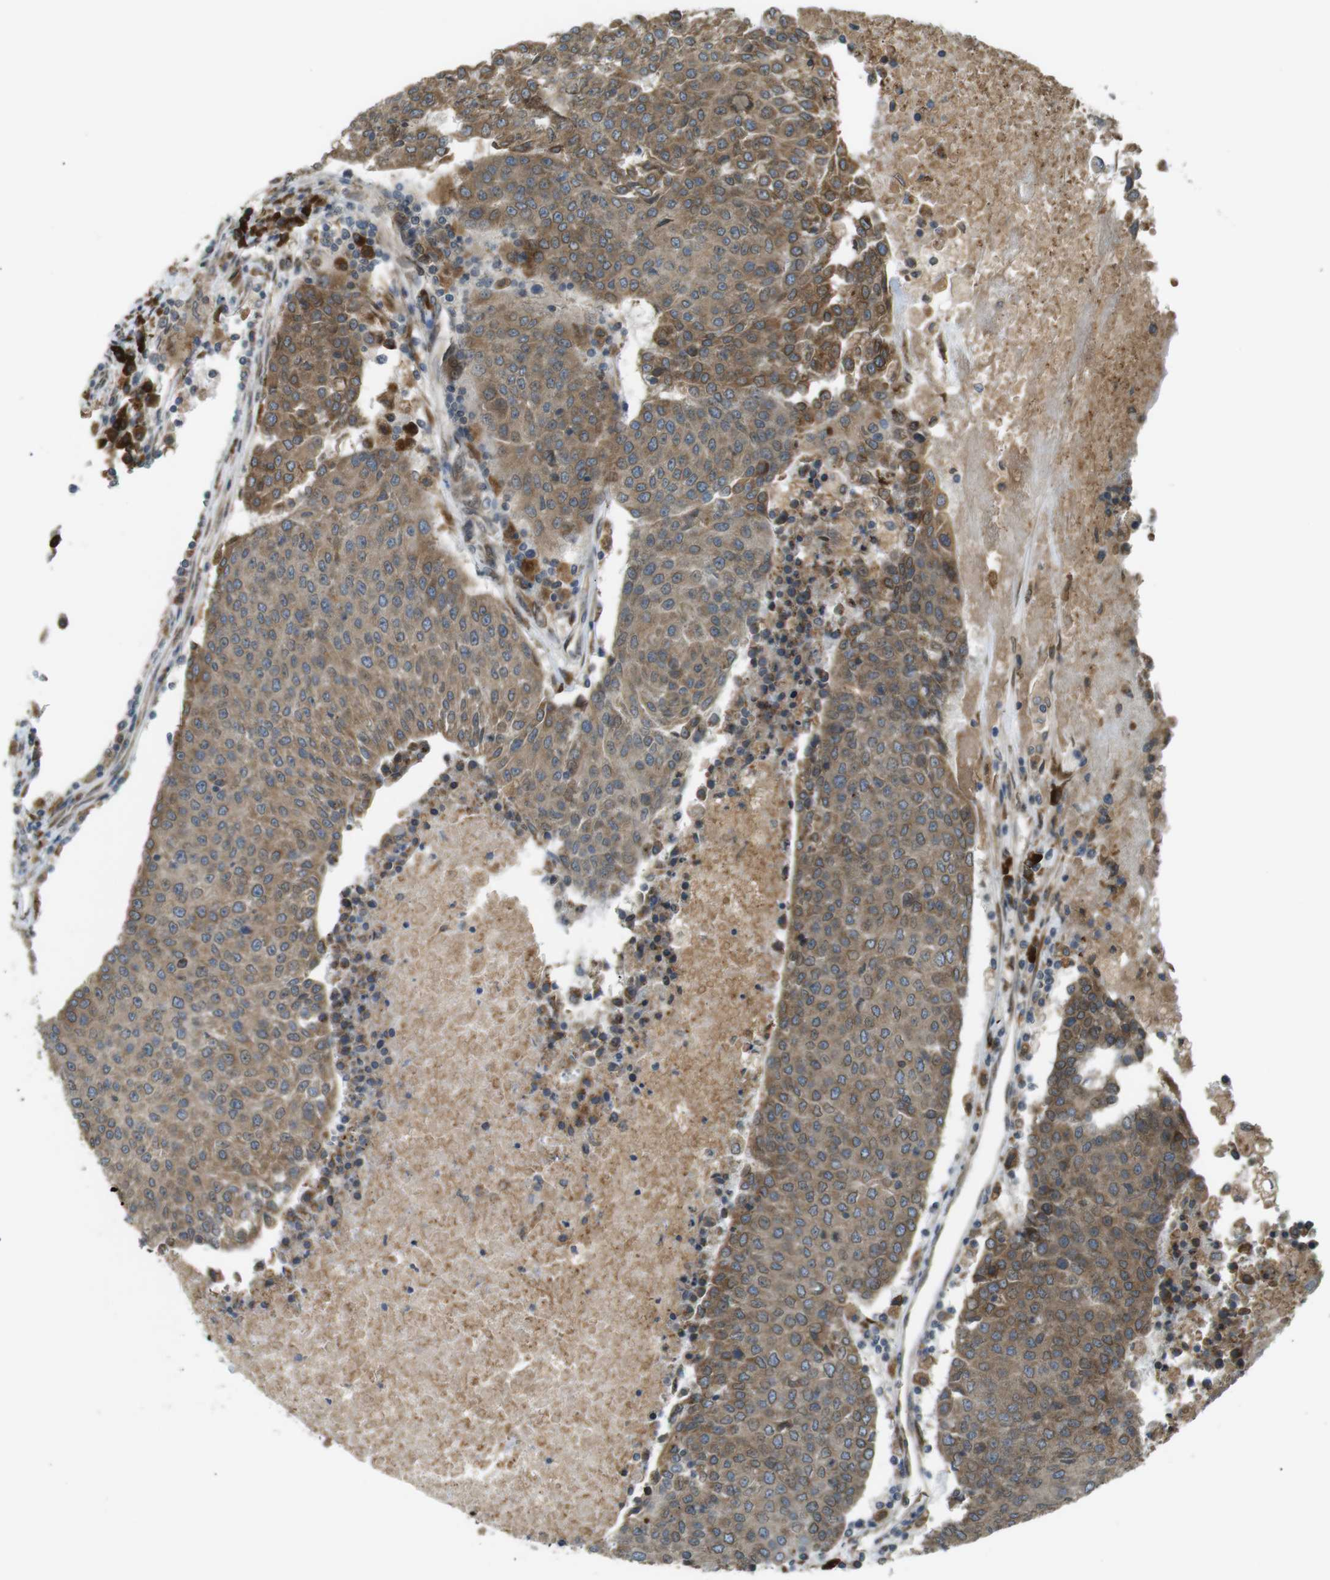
{"staining": {"intensity": "moderate", "quantity": ">75%", "location": "cytoplasmic/membranous"}, "tissue": "urothelial cancer", "cell_type": "Tumor cells", "image_type": "cancer", "snomed": [{"axis": "morphology", "description": "Urothelial carcinoma, High grade"}, {"axis": "topography", "description": "Urinary bladder"}], "caption": "There is medium levels of moderate cytoplasmic/membranous positivity in tumor cells of urothelial cancer, as demonstrated by immunohistochemical staining (brown color).", "gene": "TMED4", "patient": {"sex": "female", "age": 85}}